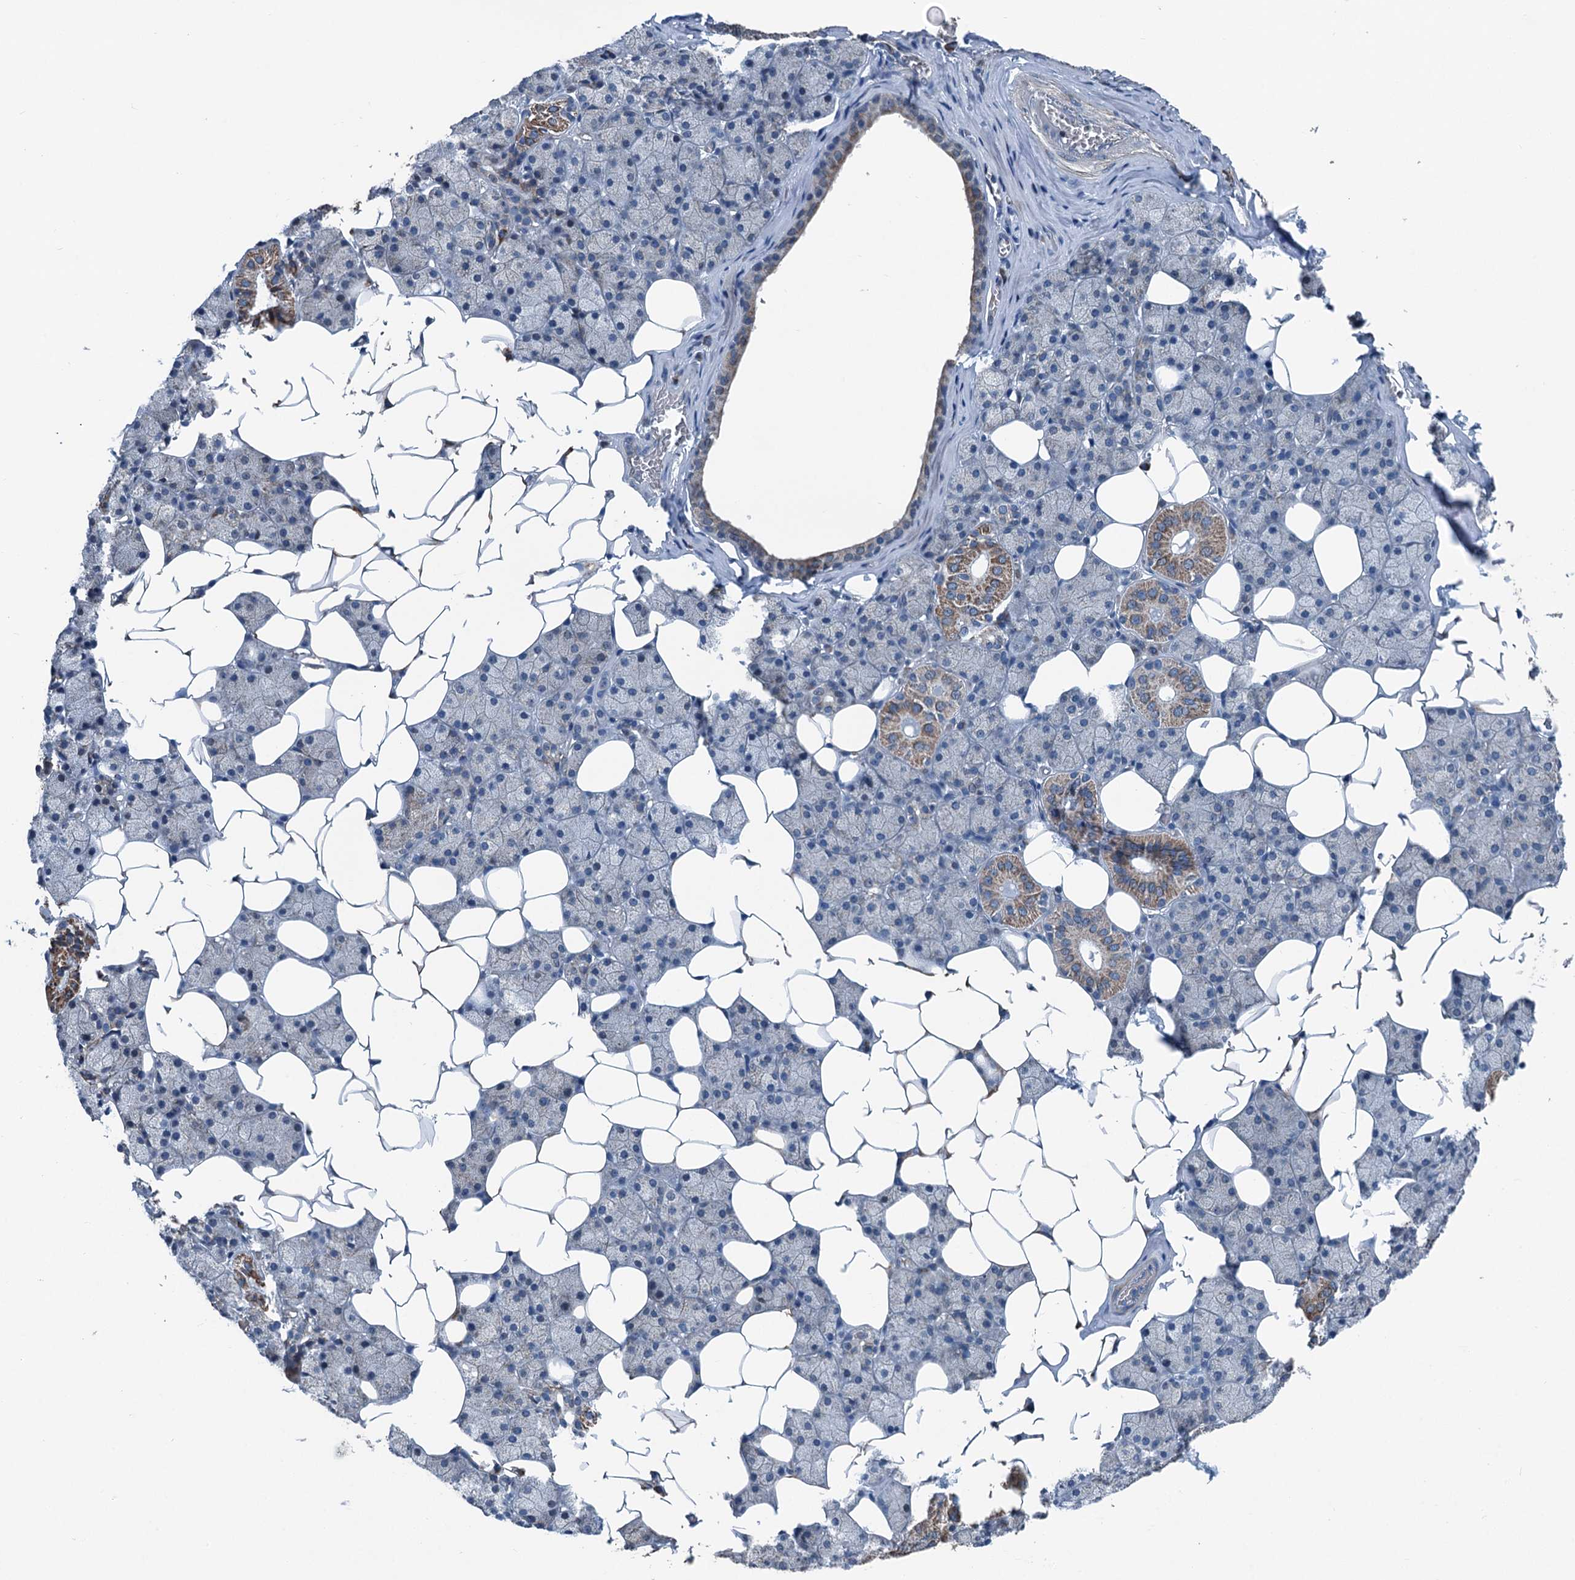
{"staining": {"intensity": "moderate", "quantity": "<25%", "location": "cytoplasmic/membranous"}, "tissue": "salivary gland", "cell_type": "Glandular cells", "image_type": "normal", "snomed": [{"axis": "morphology", "description": "Normal tissue, NOS"}, {"axis": "topography", "description": "Salivary gland"}], "caption": "Protein staining reveals moderate cytoplasmic/membranous staining in approximately <25% of glandular cells in unremarkable salivary gland. The protein is shown in brown color, while the nuclei are stained blue.", "gene": "TRPT1", "patient": {"sex": "female", "age": 33}}